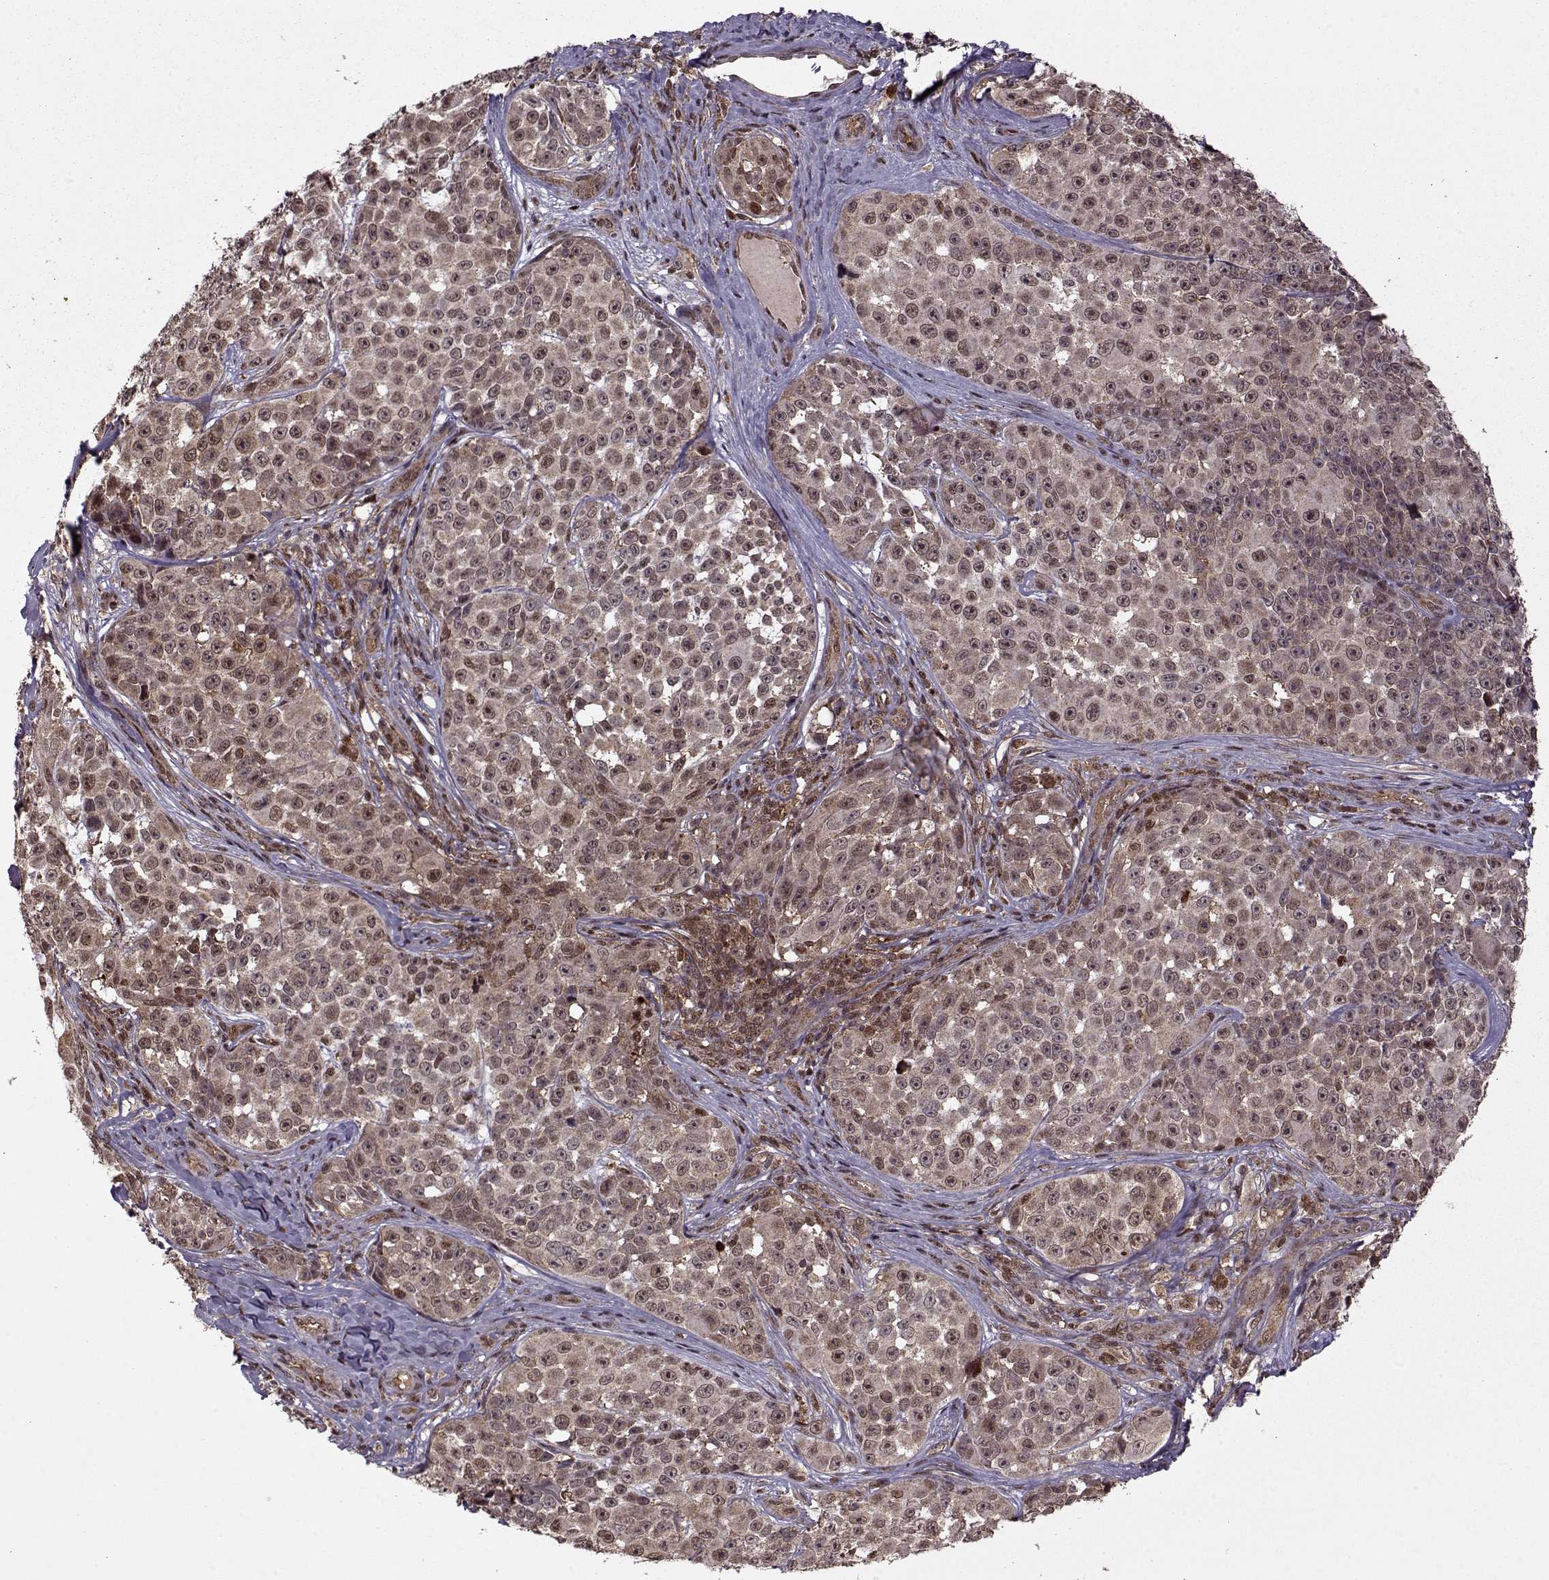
{"staining": {"intensity": "weak", "quantity": ">75%", "location": "cytoplasmic/membranous"}, "tissue": "melanoma", "cell_type": "Tumor cells", "image_type": "cancer", "snomed": [{"axis": "morphology", "description": "Malignant melanoma, NOS"}, {"axis": "topography", "description": "Skin"}], "caption": "Immunohistochemical staining of malignant melanoma displays low levels of weak cytoplasmic/membranous protein staining in about >75% of tumor cells. (DAB (3,3'-diaminobenzidine) IHC with brightfield microscopy, high magnification).", "gene": "PSMA7", "patient": {"sex": "female", "age": 88}}